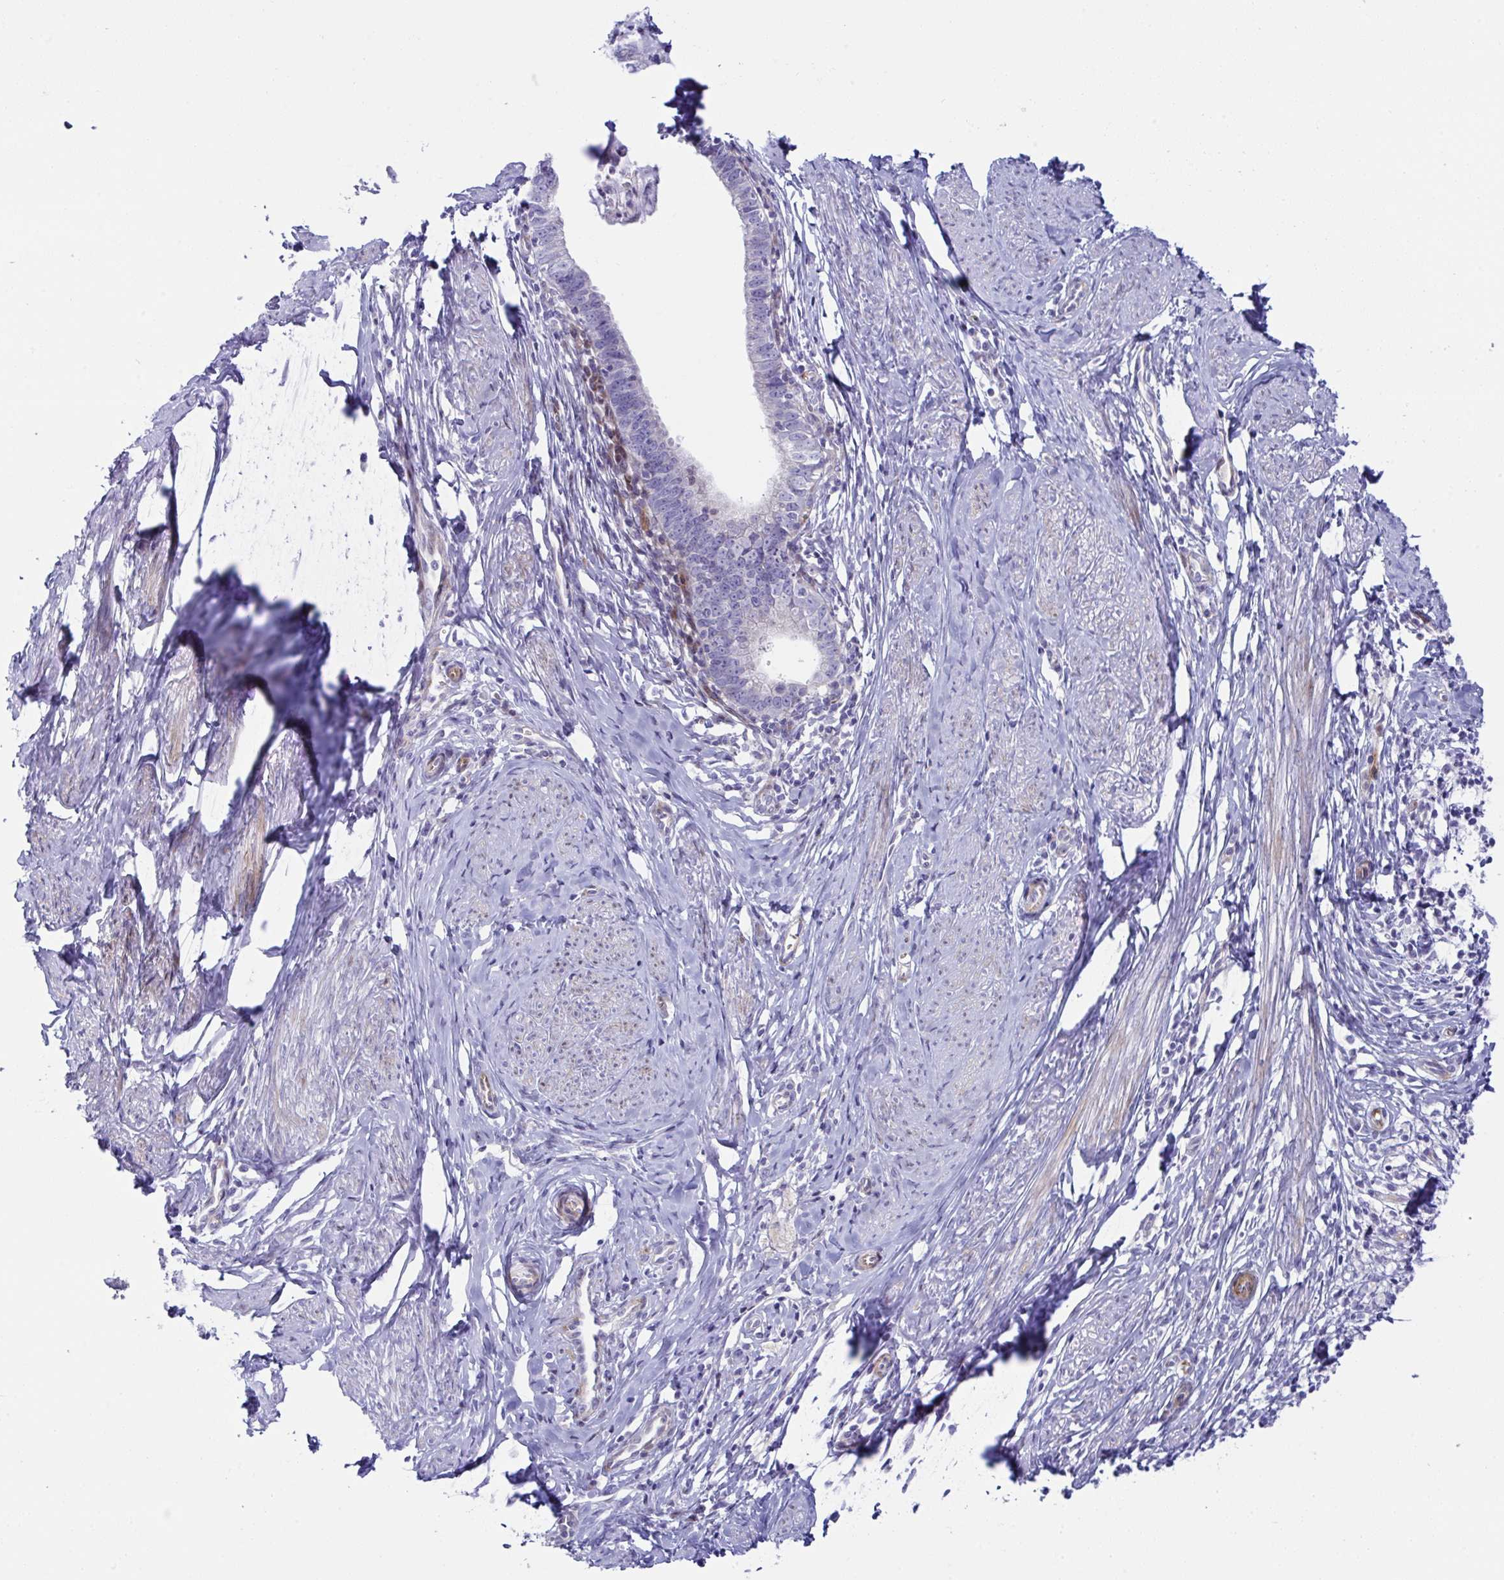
{"staining": {"intensity": "negative", "quantity": "none", "location": "none"}, "tissue": "cervical cancer", "cell_type": "Tumor cells", "image_type": "cancer", "snomed": [{"axis": "morphology", "description": "Adenocarcinoma, NOS"}, {"axis": "topography", "description": "Cervix"}], "caption": "High magnification brightfield microscopy of adenocarcinoma (cervical) stained with DAB (brown) and counterstained with hematoxylin (blue): tumor cells show no significant expression. (DAB (3,3'-diaminobenzidine) immunohistochemistry, high magnification).", "gene": "ZNF713", "patient": {"sex": "female", "age": 36}}